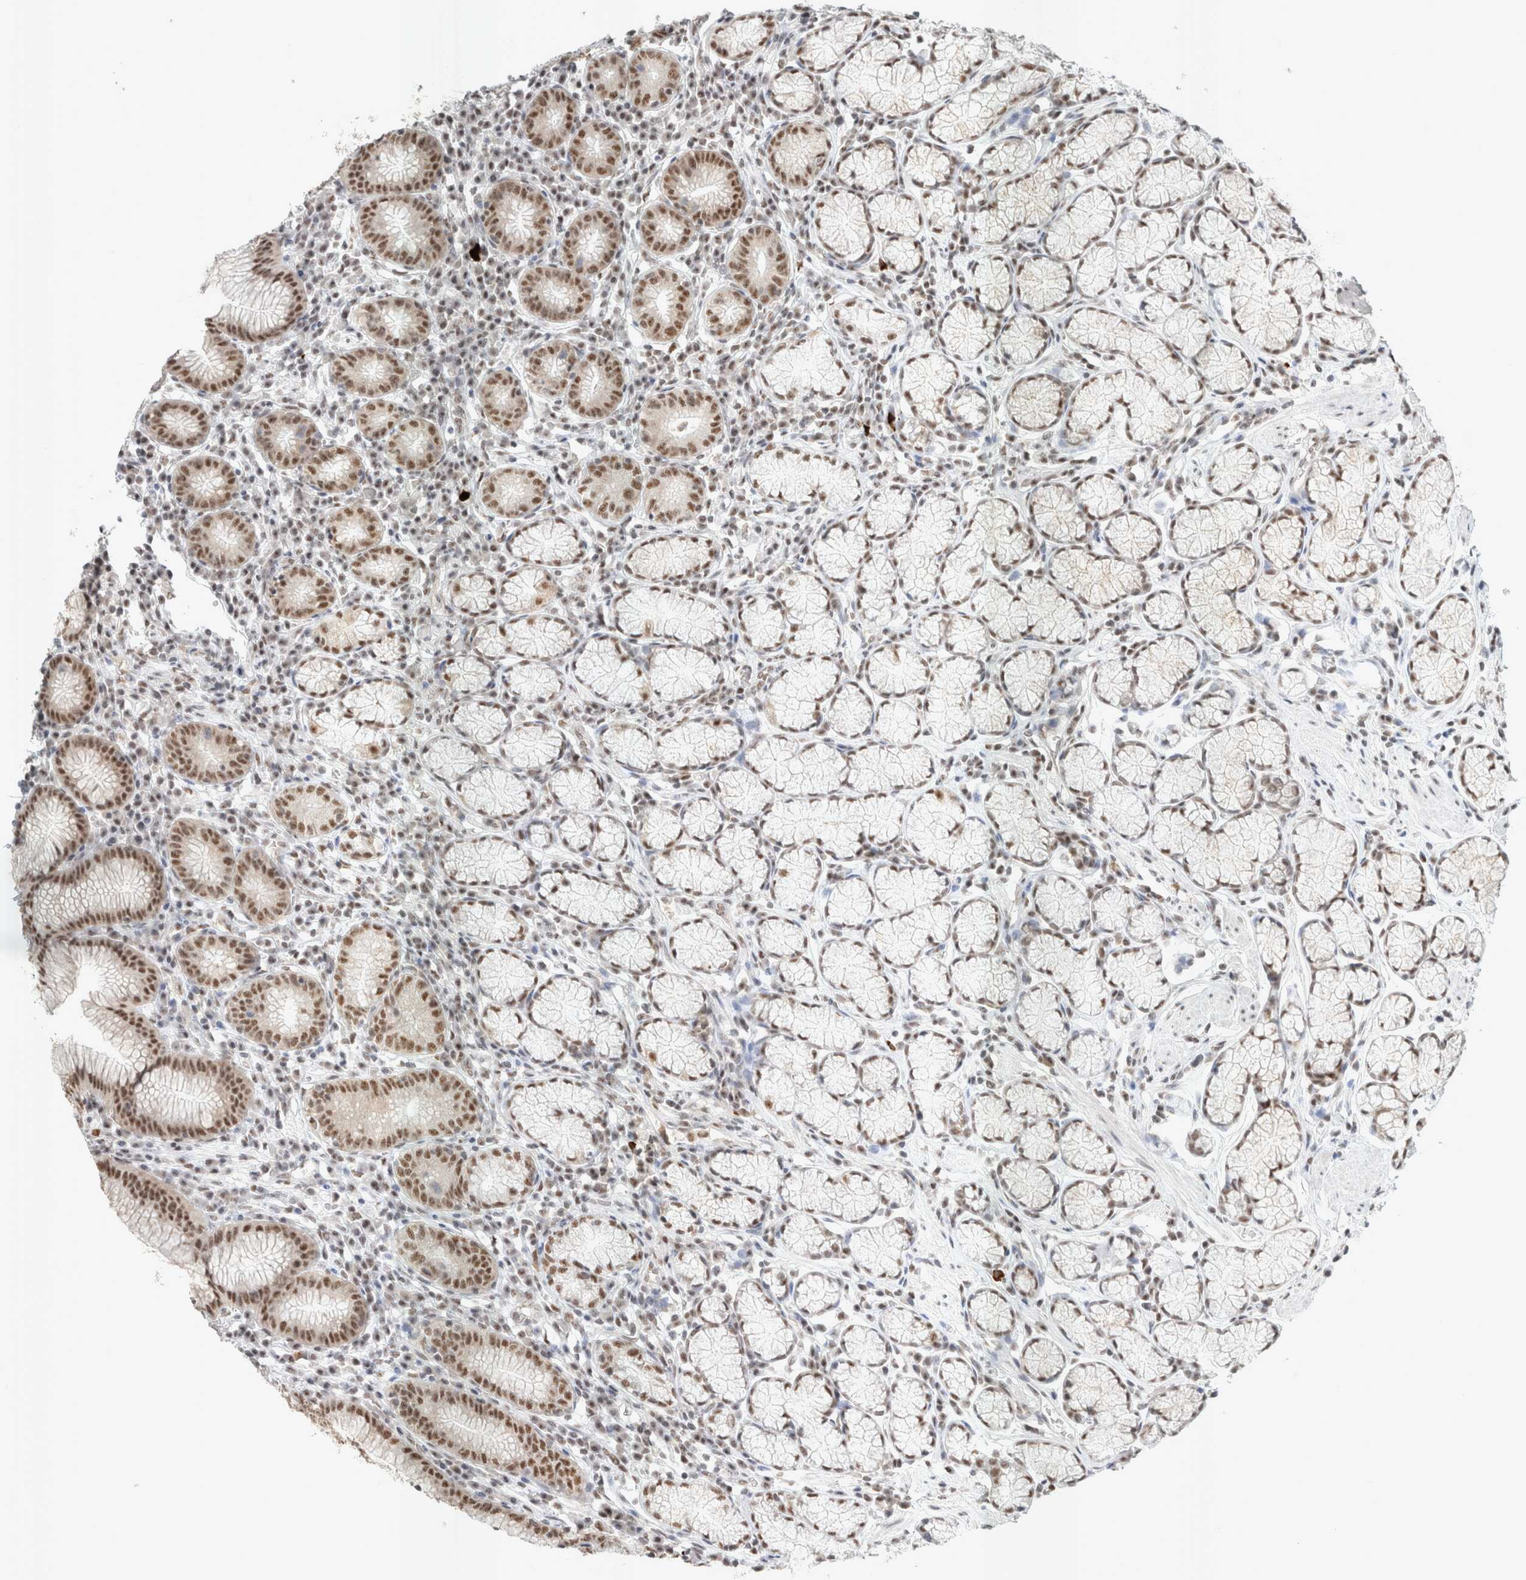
{"staining": {"intensity": "moderate", "quantity": "25%-75%", "location": "nuclear"}, "tissue": "stomach", "cell_type": "Glandular cells", "image_type": "normal", "snomed": [{"axis": "morphology", "description": "Normal tissue, NOS"}, {"axis": "topography", "description": "Stomach"}], "caption": "Stomach stained with DAB (3,3'-diaminobenzidine) immunohistochemistry displays medium levels of moderate nuclear positivity in about 25%-75% of glandular cells. The staining is performed using DAB (3,3'-diaminobenzidine) brown chromogen to label protein expression. The nuclei are counter-stained blue using hematoxylin.", "gene": "TRMT12", "patient": {"sex": "male", "age": 55}}